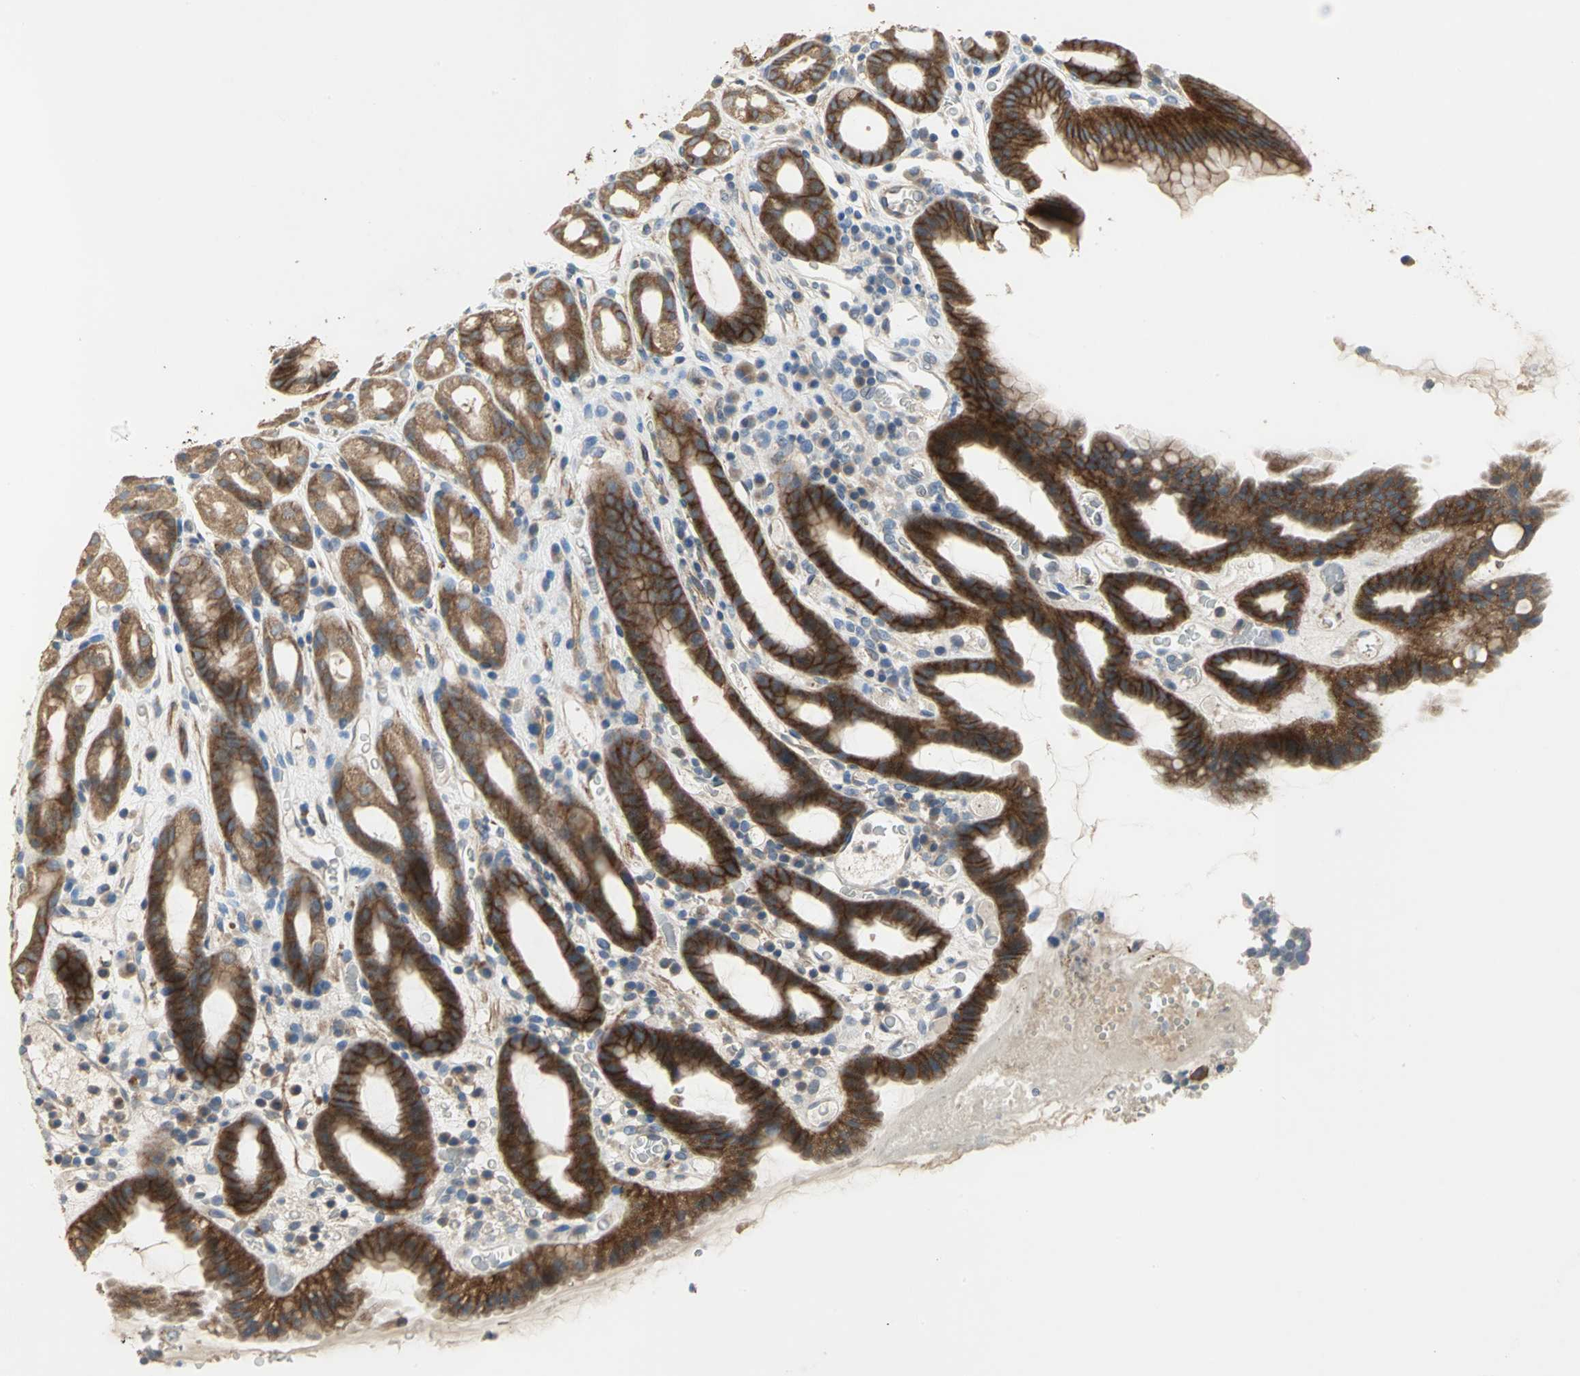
{"staining": {"intensity": "moderate", "quantity": ">75%", "location": "cytoplasmic/membranous"}, "tissue": "stomach", "cell_type": "Glandular cells", "image_type": "normal", "snomed": [{"axis": "morphology", "description": "Normal tissue, NOS"}, {"axis": "topography", "description": "Stomach, upper"}], "caption": "High-magnification brightfield microscopy of normal stomach stained with DAB (3,3'-diaminobenzidine) (brown) and counterstained with hematoxylin (blue). glandular cells exhibit moderate cytoplasmic/membranous expression is seen in approximately>75% of cells. (DAB (3,3'-diaminobenzidine) IHC, brown staining for protein, blue staining for nuclei).", "gene": "MET", "patient": {"sex": "male", "age": 68}}